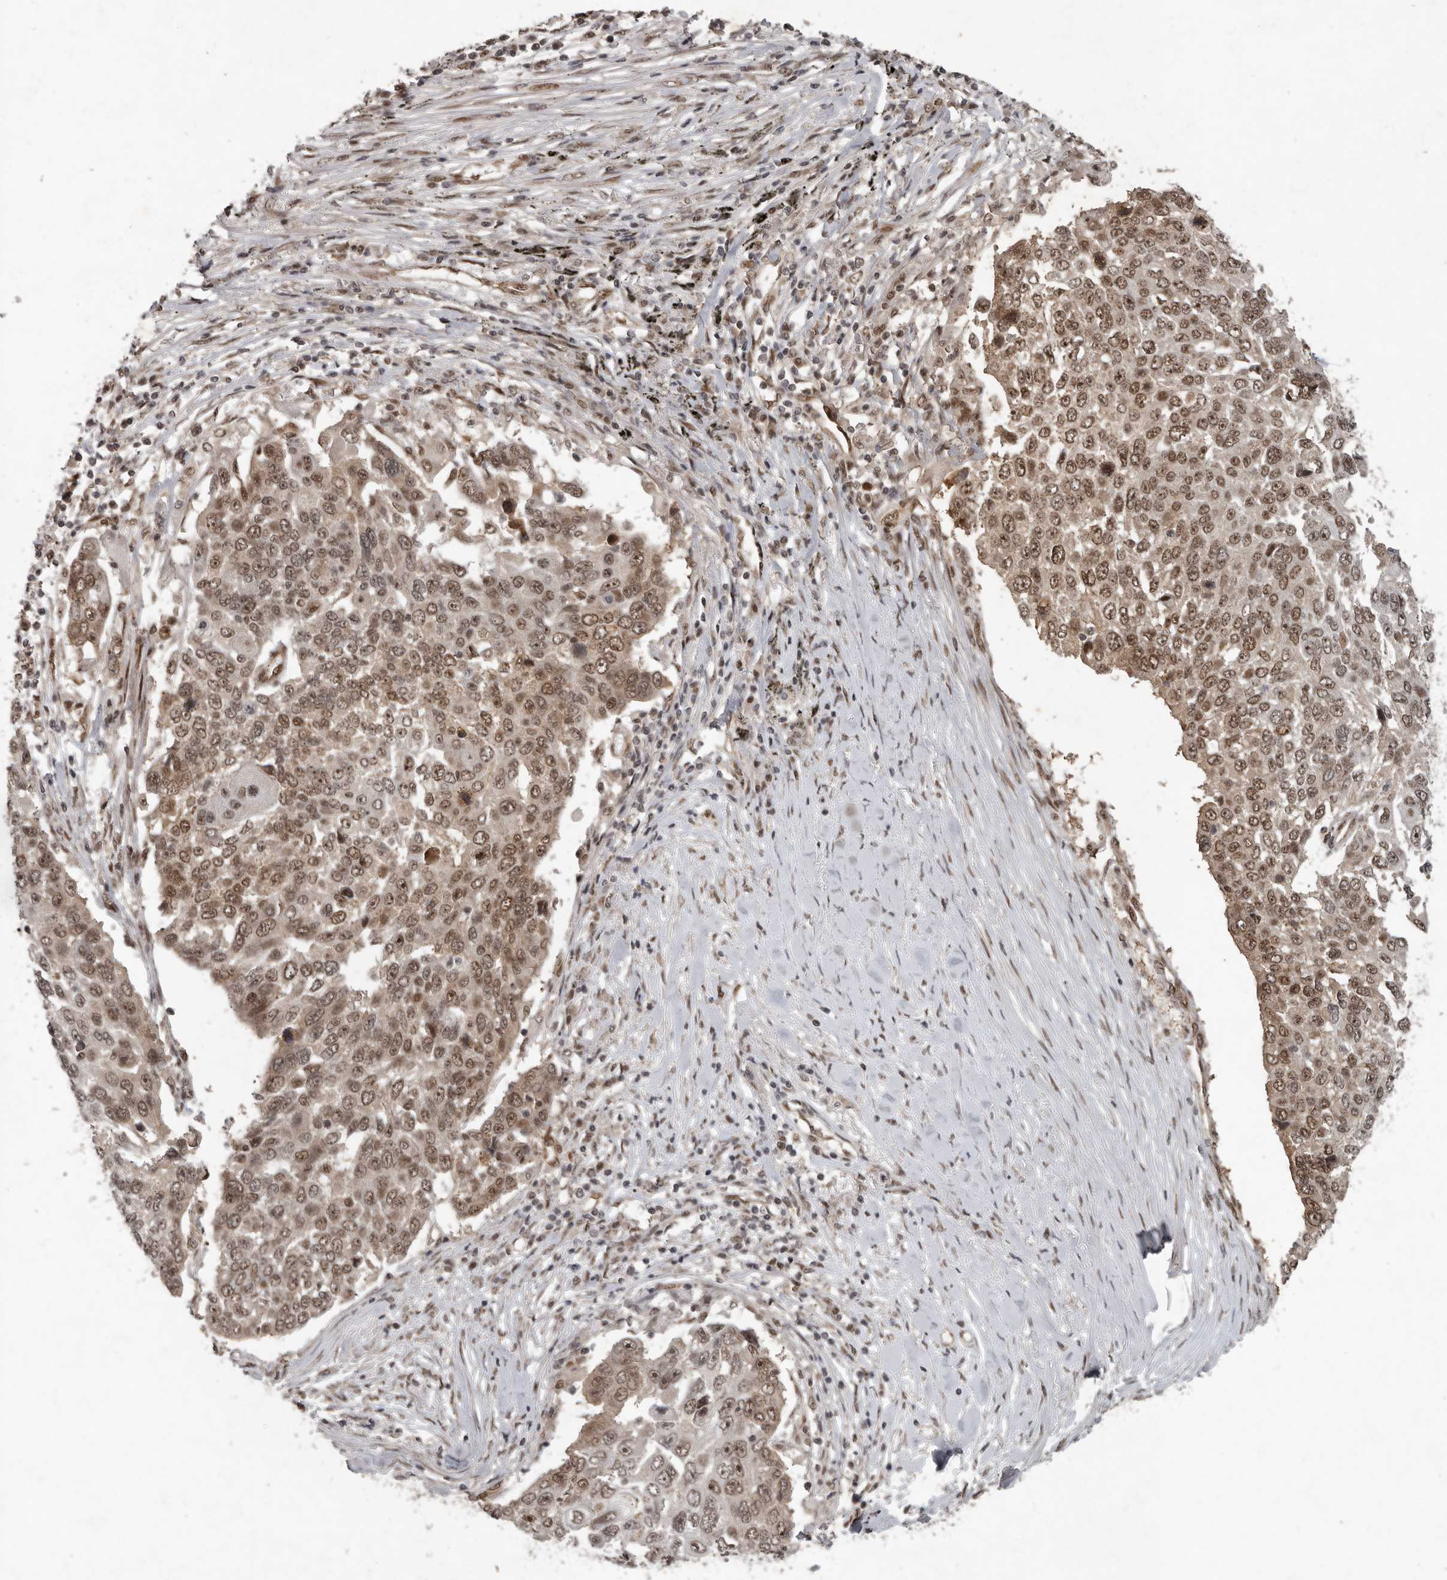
{"staining": {"intensity": "moderate", "quantity": ">75%", "location": "nuclear"}, "tissue": "lung cancer", "cell_type": "Tumor cells", "image_type": "cancer", "snomed": [{"axis": "morphology", "description": "Squamous cell carcinoma, NOS"}, {"axis": "topography", "description": "Lung"}], "caption": "Tumor cells demonstrate medium levels of moderate nuclear staining in approximately >75% of cells in lung cancer (squamous cell carcinoma).", "gene": "CDC27", "patient": {"sex": "male", "age": 66}}